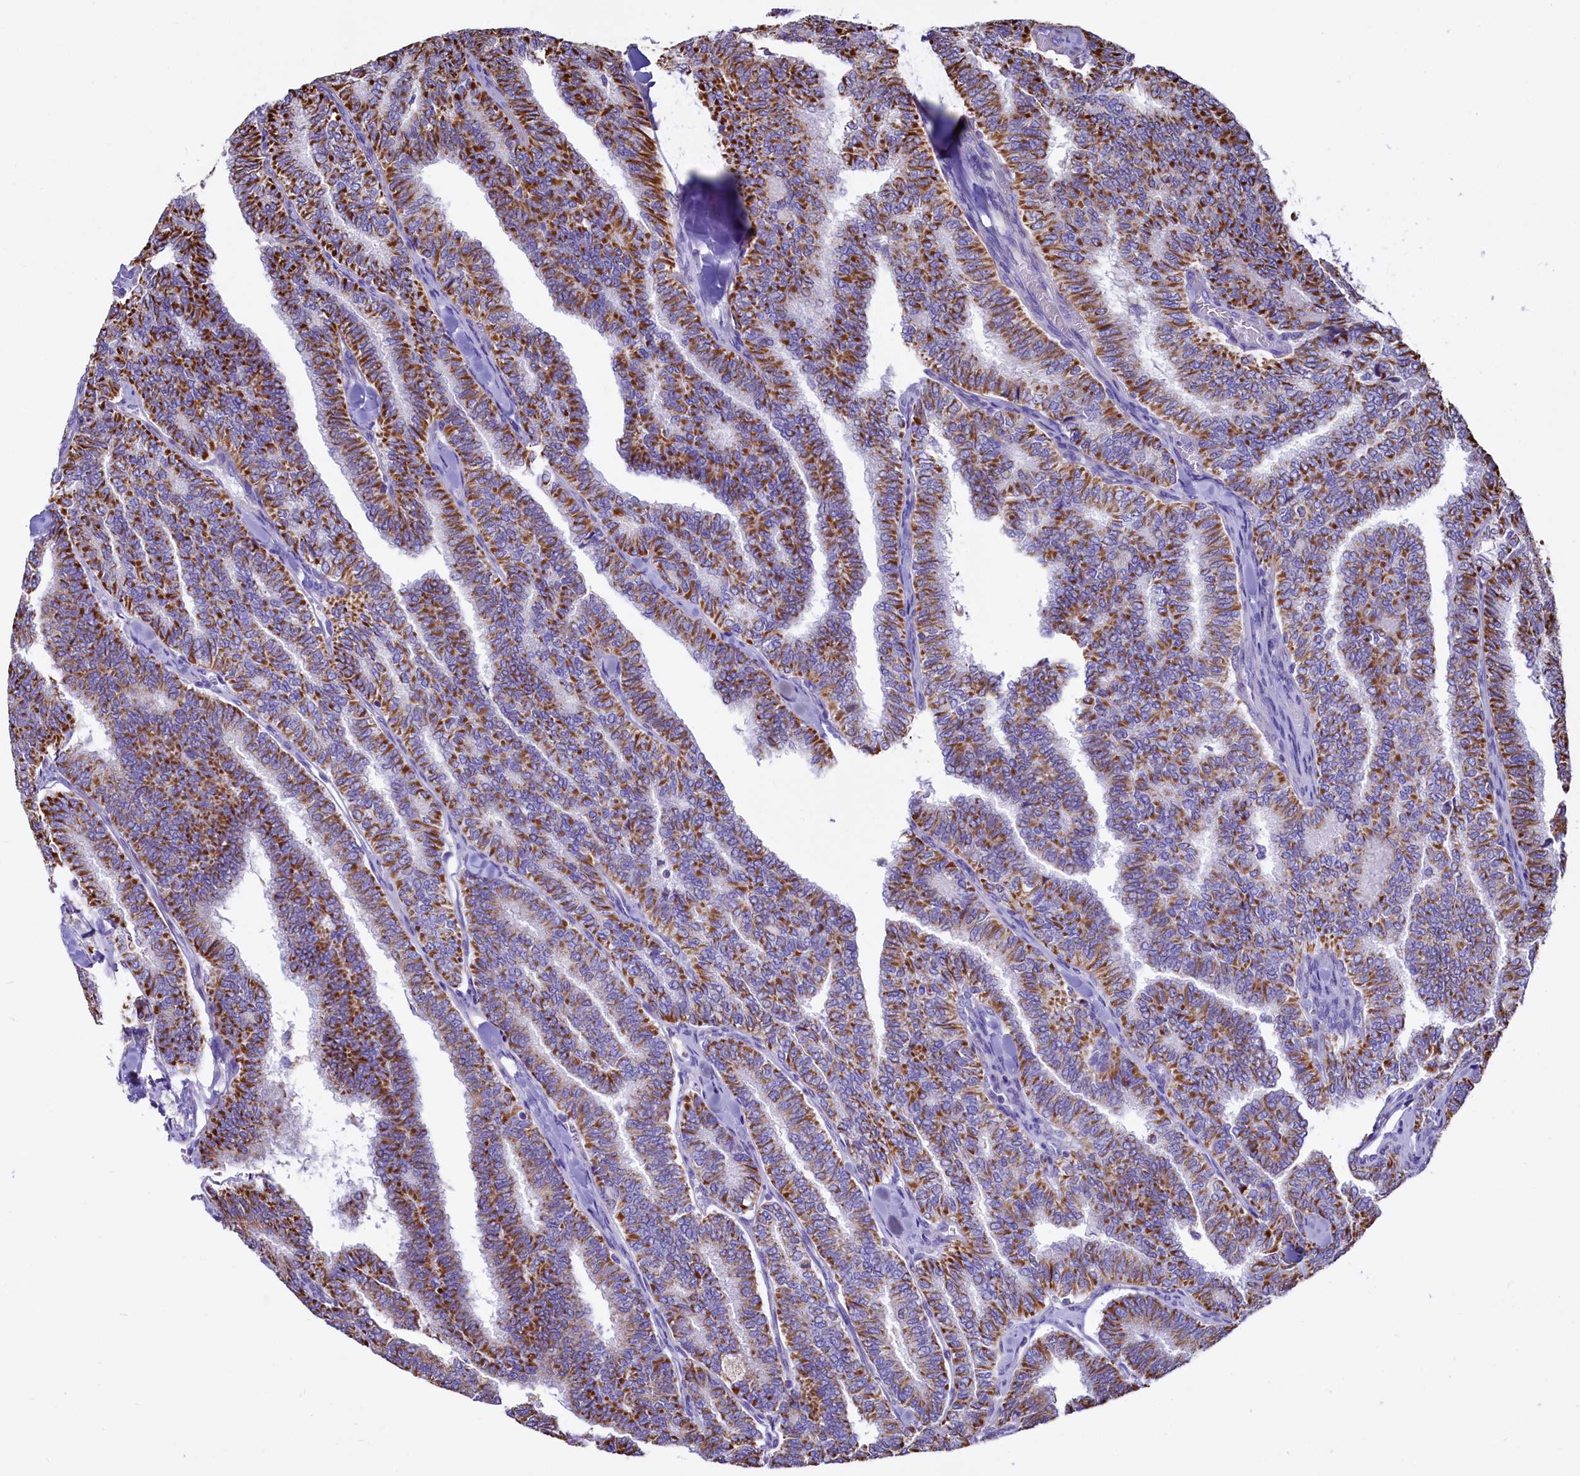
{"staining": {"intensity": "moderate", "quantity": ">75%", "location": "cytoplasmic/membranous"}, "tissue": "thyroid cancer", "cell_type": "Tumor cells", "image_type": "cancer", "snomed": [{"axis": "morphology", "description": "Papillary adenocarcinoma, NOS"}, {"axis": "topography", "description": "Thyroid gland"}], "caption": "Papillary adenocarcinoma (thyroid) stained with a protein marker exhibits moderate staining in tumor cells.", "gene": "VWCE", "patient": {"sex": "female", "age": 35}}